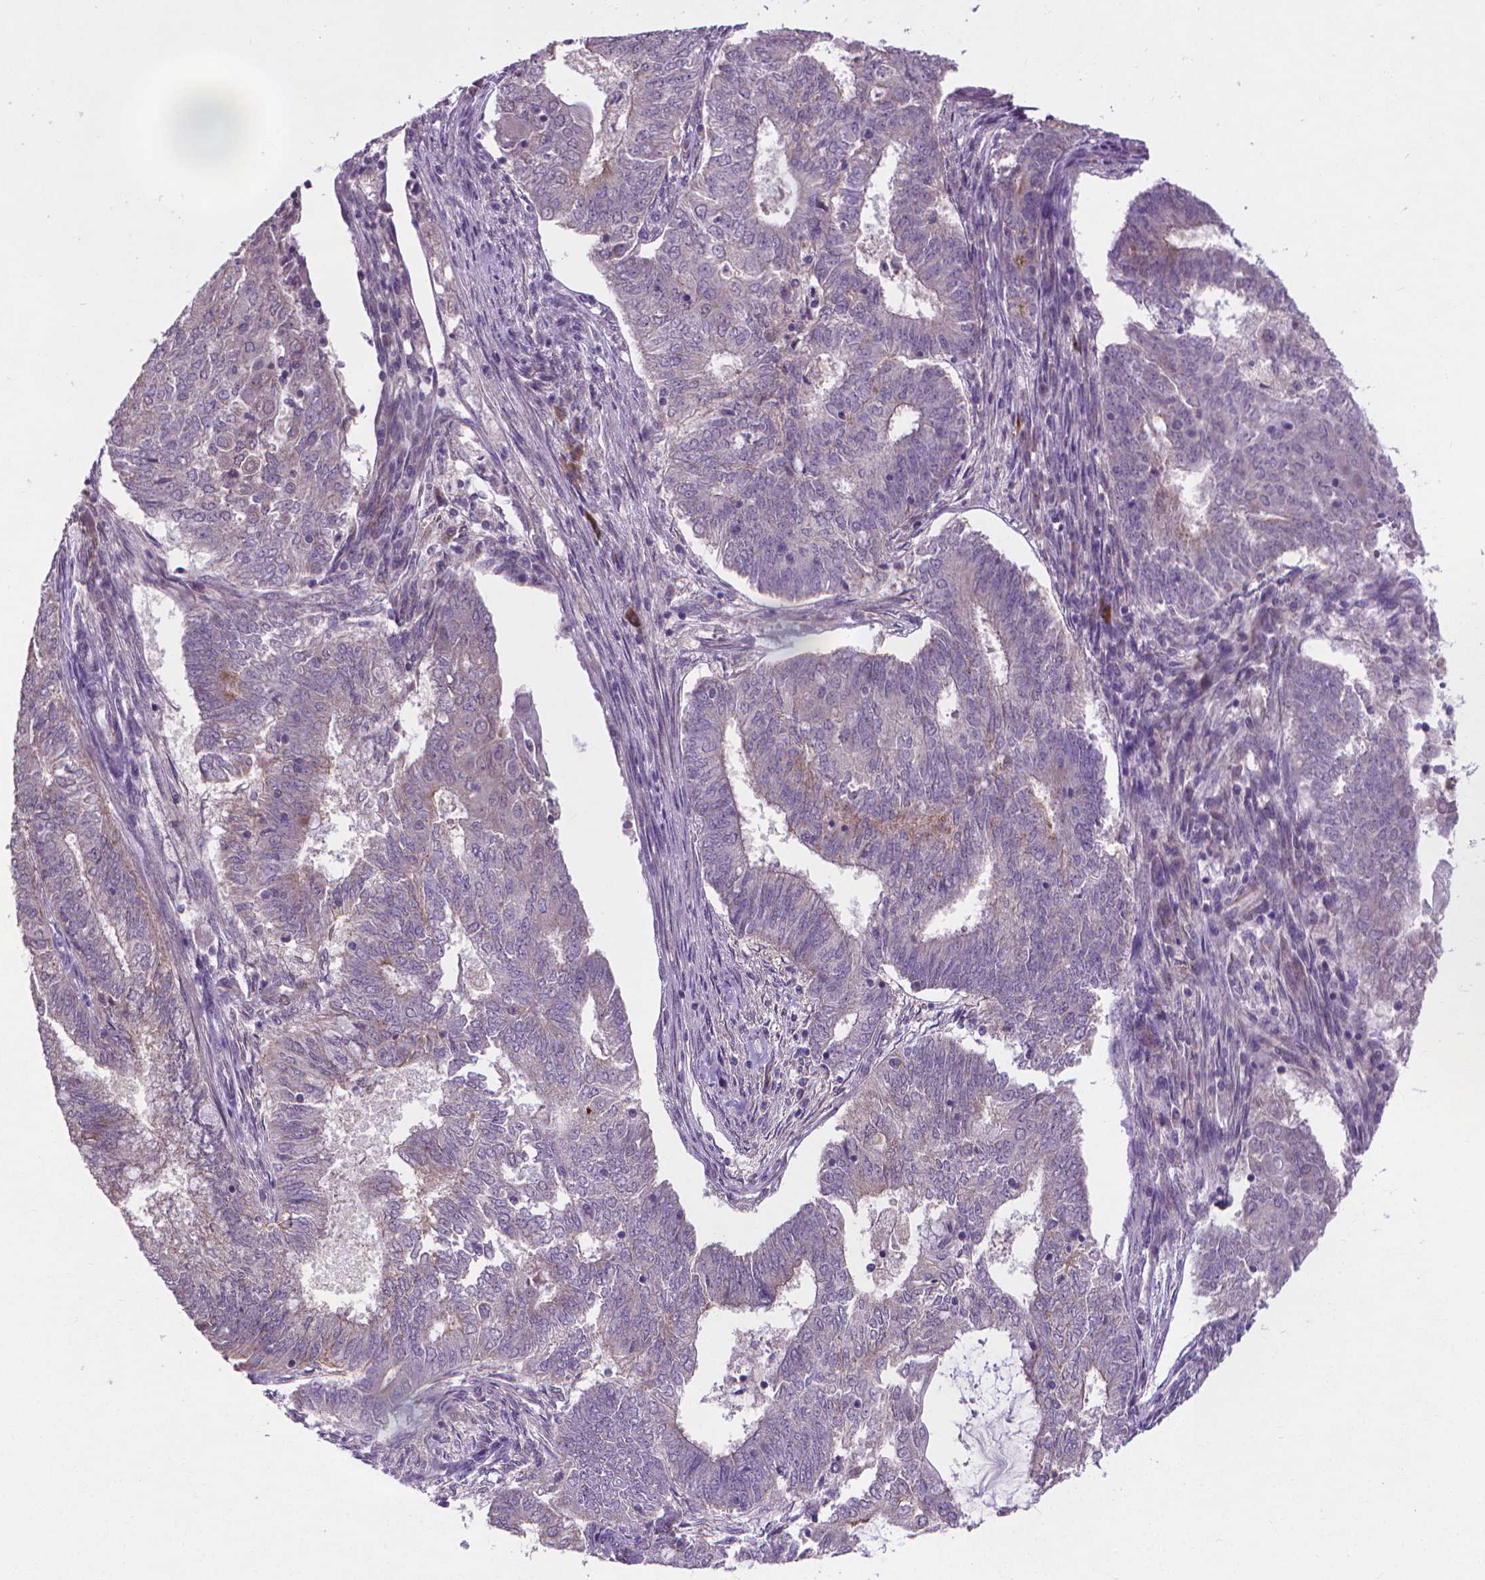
{"staining": {"intensity": "weak", "quantity": "<25%", "location": "cytoplasmic/membranous"}, "tissue": "endometrial cancer", "cell_type": "Tumor cells", "image_type": "cancer", "snomed": [{"axis": "morphology", "description": "Adenocarcinoma, NOS"}, {"axis": "topography", "description": "Endometrium"}], "caption": "Human endometrial cancer (adenocarcinoma) stained for a protein using immunohistochemistry shows no positivity in tumor cells.", "gene": "GPR63", "patient": {"sex": "female", "age": 62}}